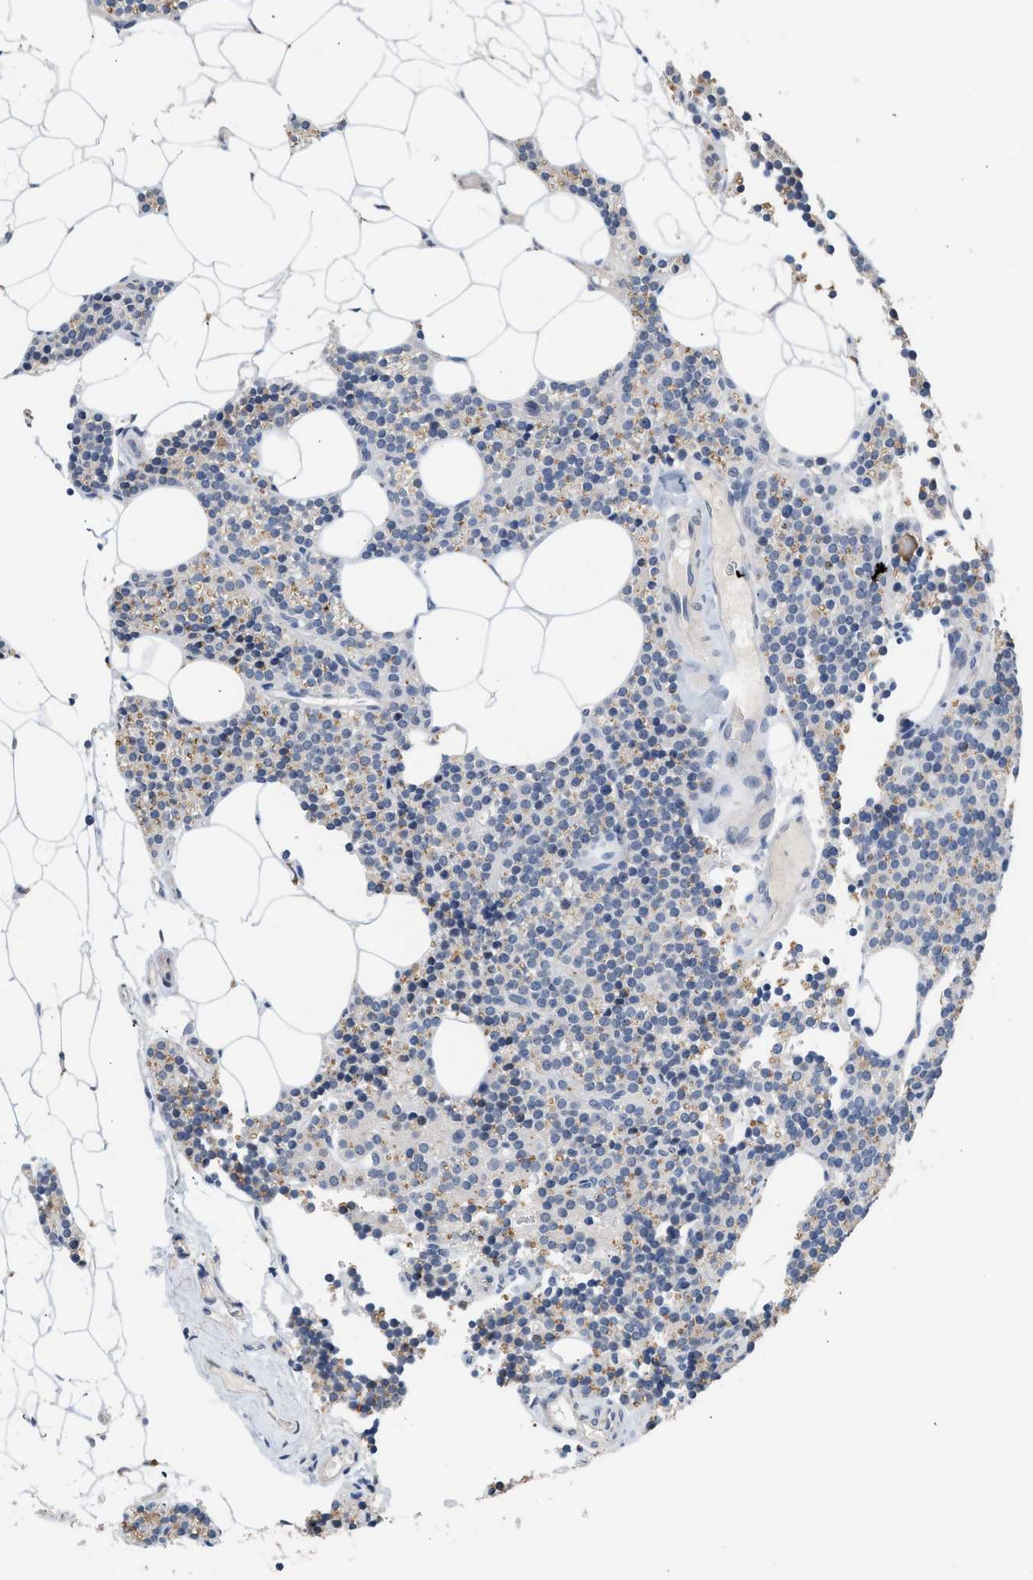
{"staining": {"intensity": "negative", "quantity": "none", "location": "none"}, "tissue": "parathyroid gland", "cell_type": "Glandular cells", "image_type": "normal", "snomed": [{"axis": "morphology", "description": "Normal tissue, NOS"}, {"axis": "morphology", "description": "Adenoma, NOS"}, {"axis": "topography", "description": "Parathyroid gland"}], "caption": "This photomicrograph is of unremarkable parathyroid gland stained with IHC to label a protein in brown with the nuclei are counter-stained blue. There is no staining in glandular cells. The staining is performed using DAB brown chromogen with nuclei counter-stained in using hematoxylin.", "gene": "CSF3R", "patient": {"sex": "female", "age": 70}}